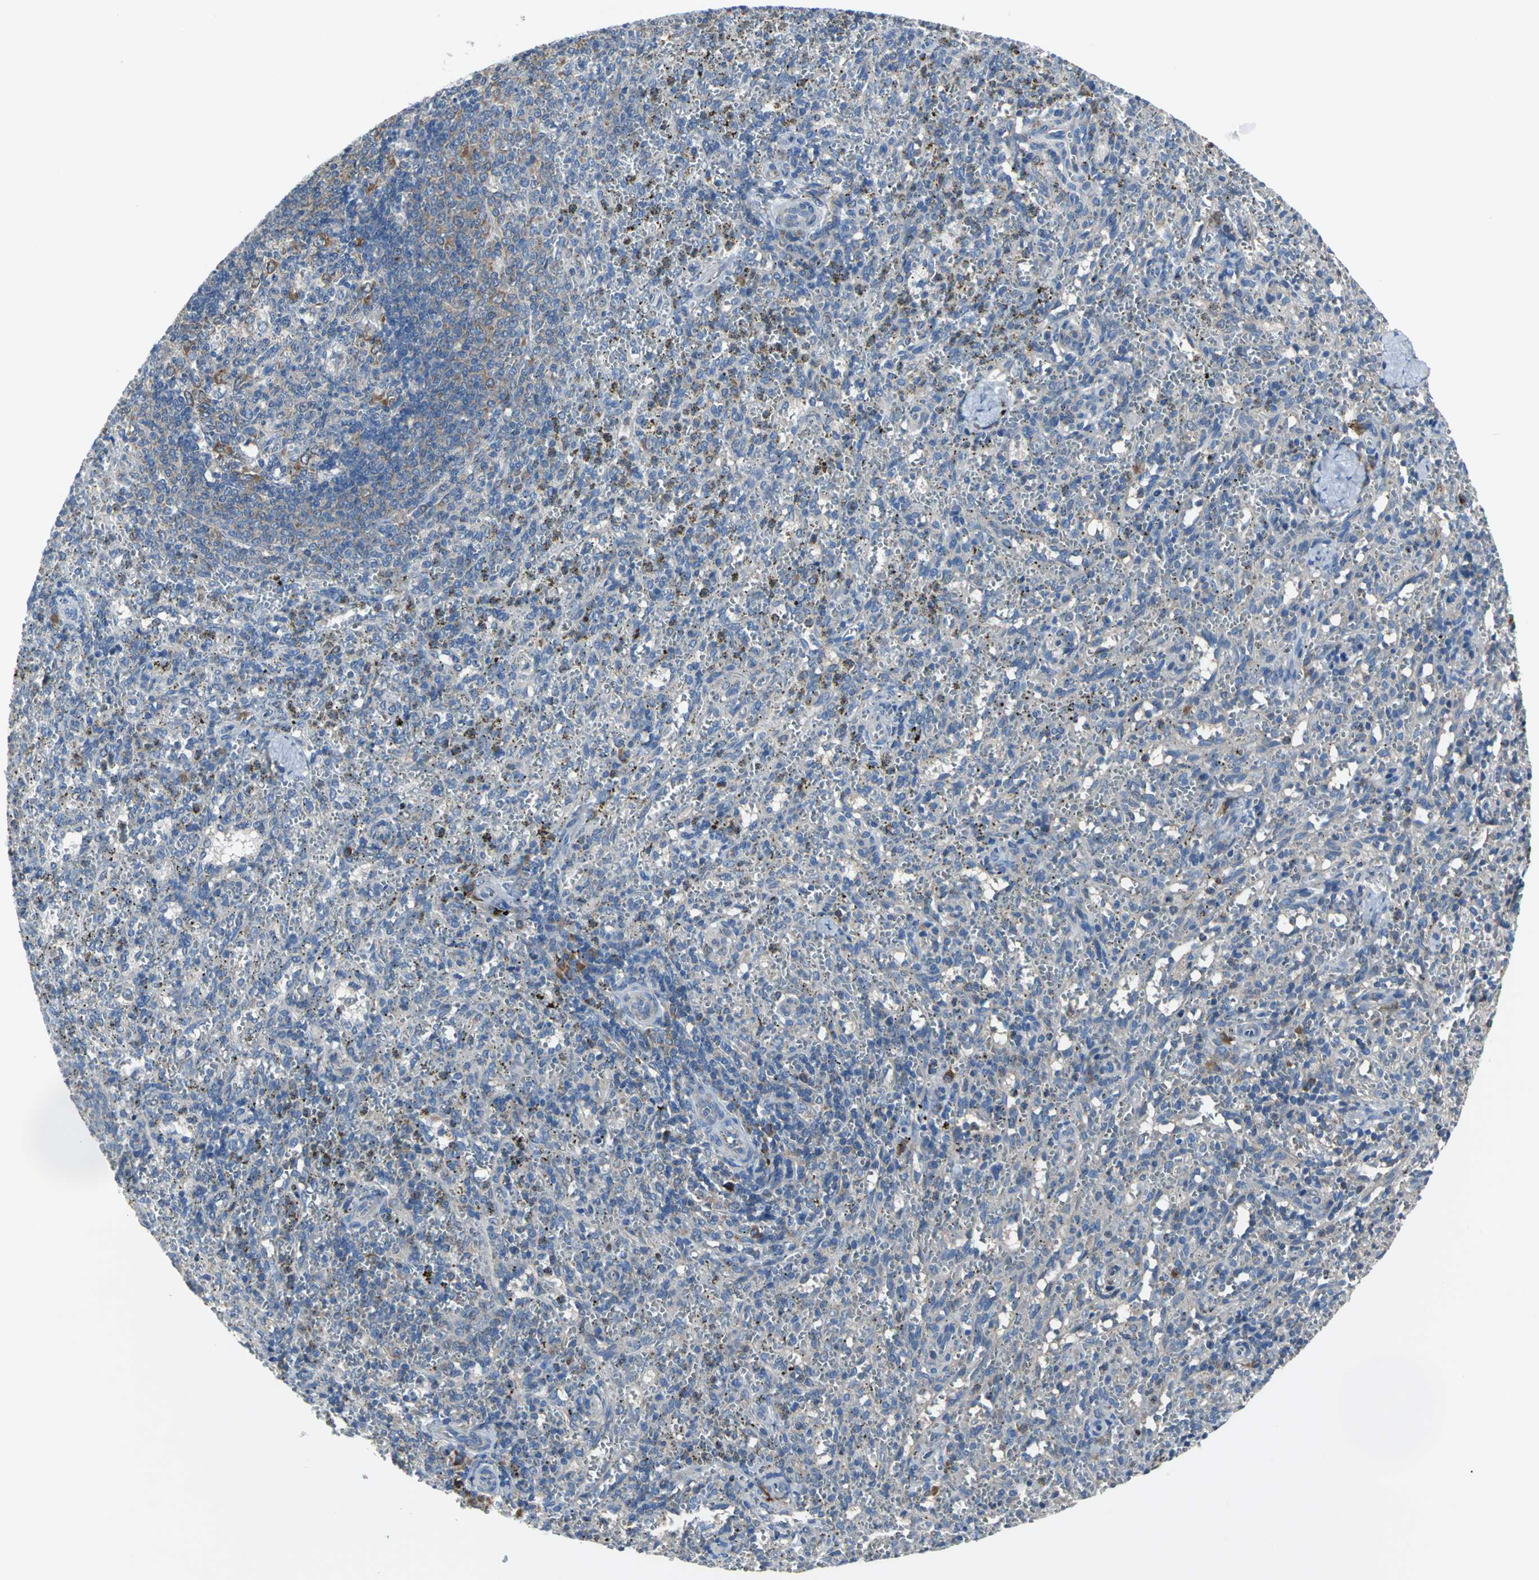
{"staining": {"intensity": "weak", "quantity": "<25%", "location": "cytoplasmic/membranous"}, "tissue": "spleen", "cell_type": "Cells in red pulp", "image_type": "normal", "snomed": [{"axis": "morphology", "description": "Normal tissue, NOS"}, {"axis": "topography", "description": "Spleen"}], "caption": "The micrograph shows no staining of cells in red pulp in unremarkable spleen.", "gene": "EIF5A", "patient": {"sex": "female", "age": 10}}